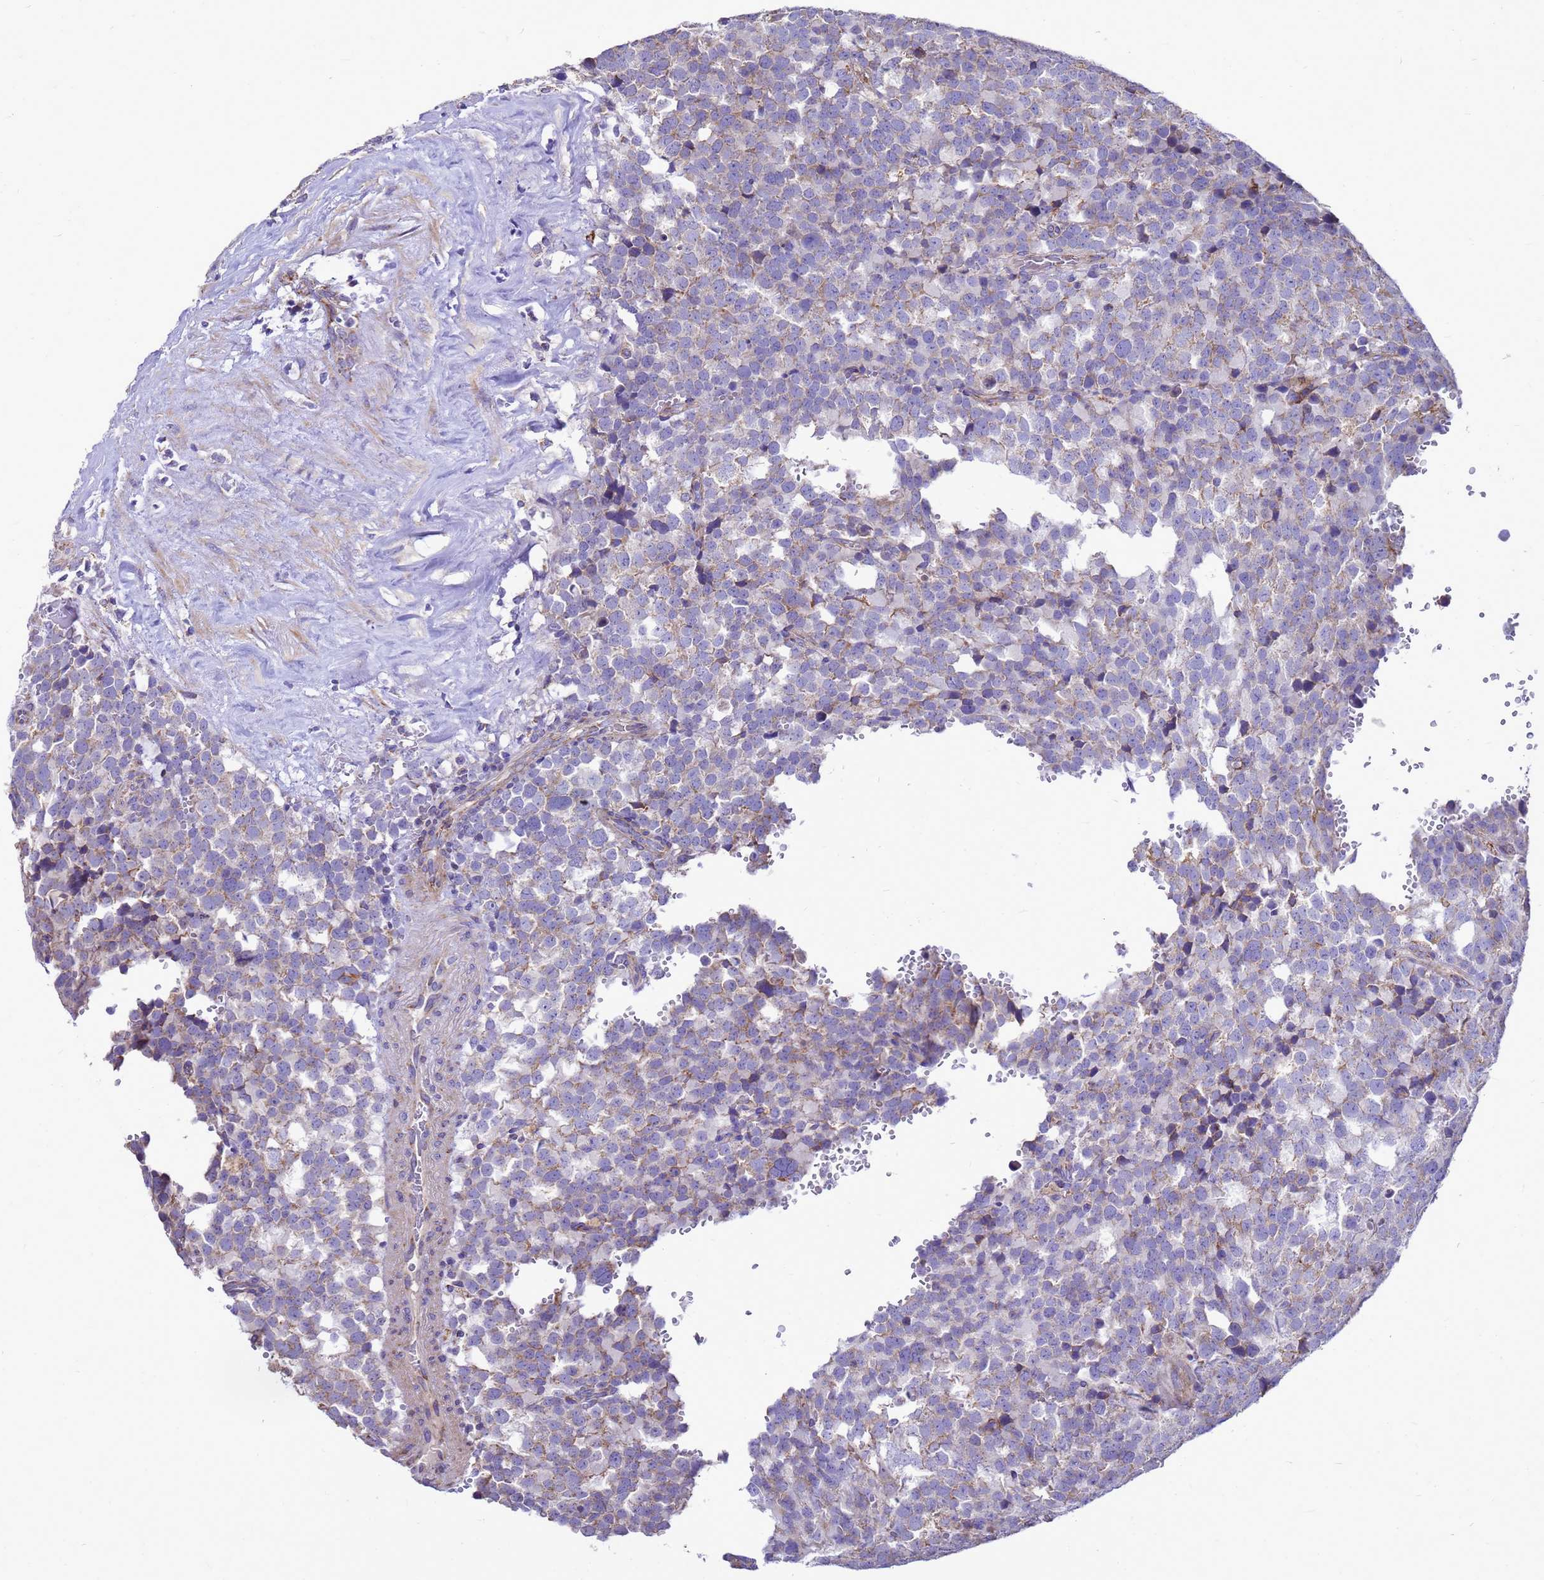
{"staining": {"intensity": "weak", "quantity": "<25%", "location": "cytoplasmic/membranous"}, "tissue": "testis cancer", "cell_type": "Tumor cells", "image_type": "cancer", "snomed": [{"axis": "morphology", "description": "Seminoma, NOS"}, {"axis": "topography", "description": "Testis"}], "caption": "This is an immunohistochemistry (IHC) micrograph of human testis cancer (seminoma). There is no staining in tumor cells.", "gene": "CMC4", "patient": {"sex": "male", "age": 71}}